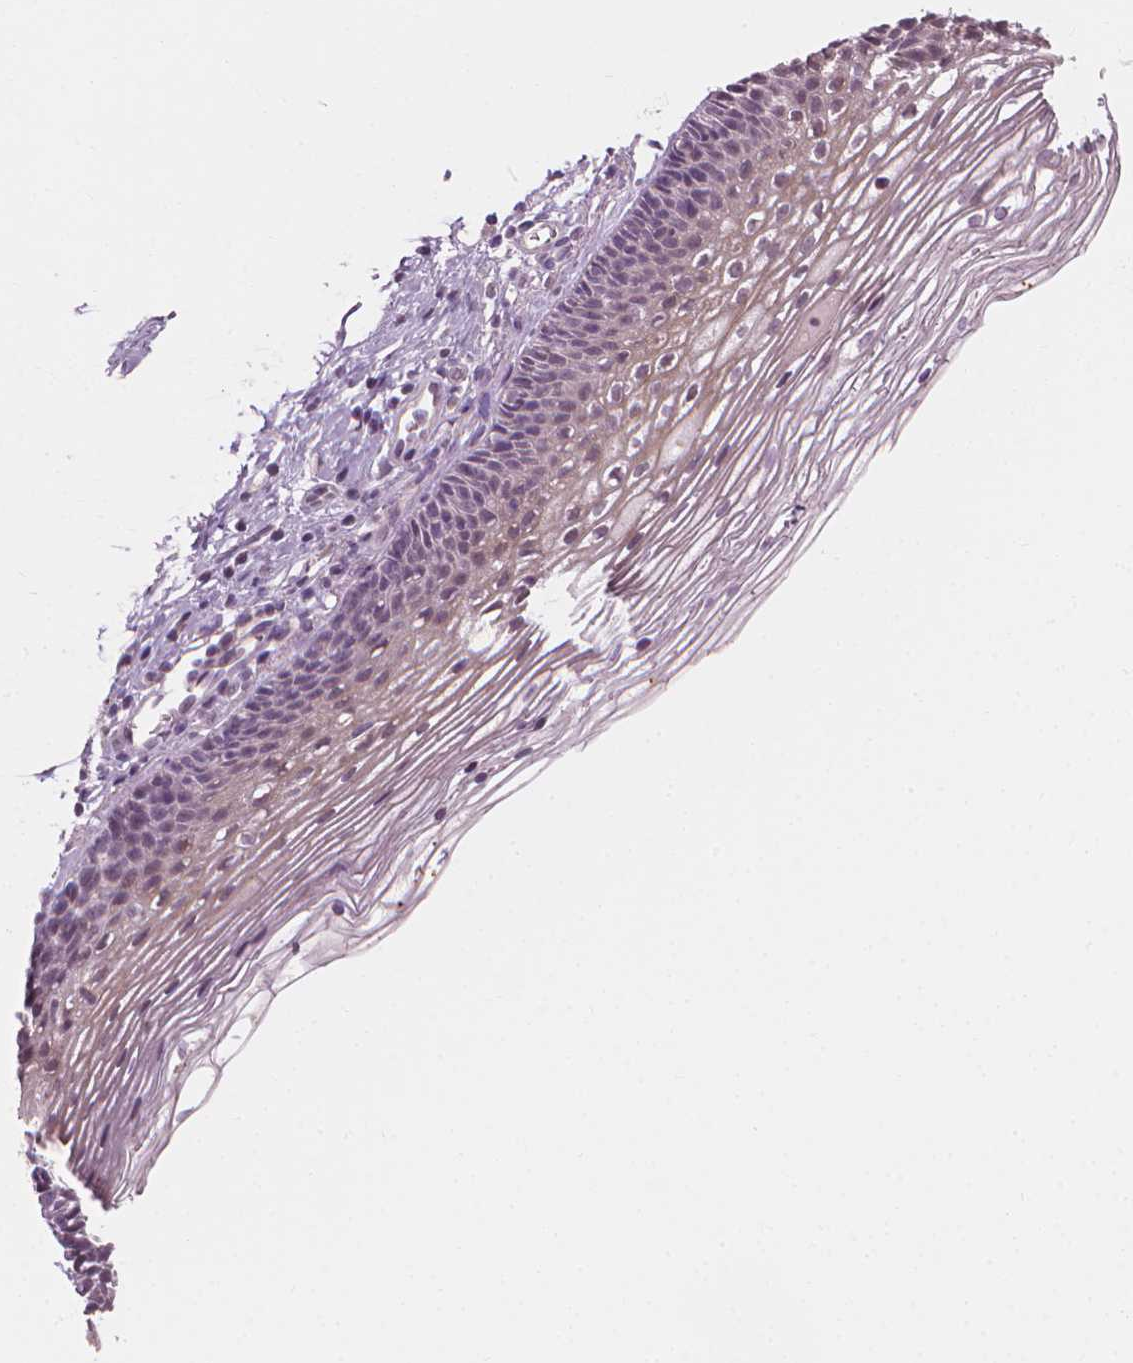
{"staining": {"intensity": "negative", "quantity": "none", "location": "none"}, "tissue": "cervix", "cell_type": "Glandular cells", "image_type": "normal", "snomed": [{"axis": "morphology", "description": "Normal tissue, NOS"}, {"axis": "topography", "description": "Cervix"}], "caption": "Immunohistochemistry (IHC) of benign human cervix reveals no positivity in glandular cells.", "gene": "SAXO2", "patient": {"sex": "female", "age": 34}}